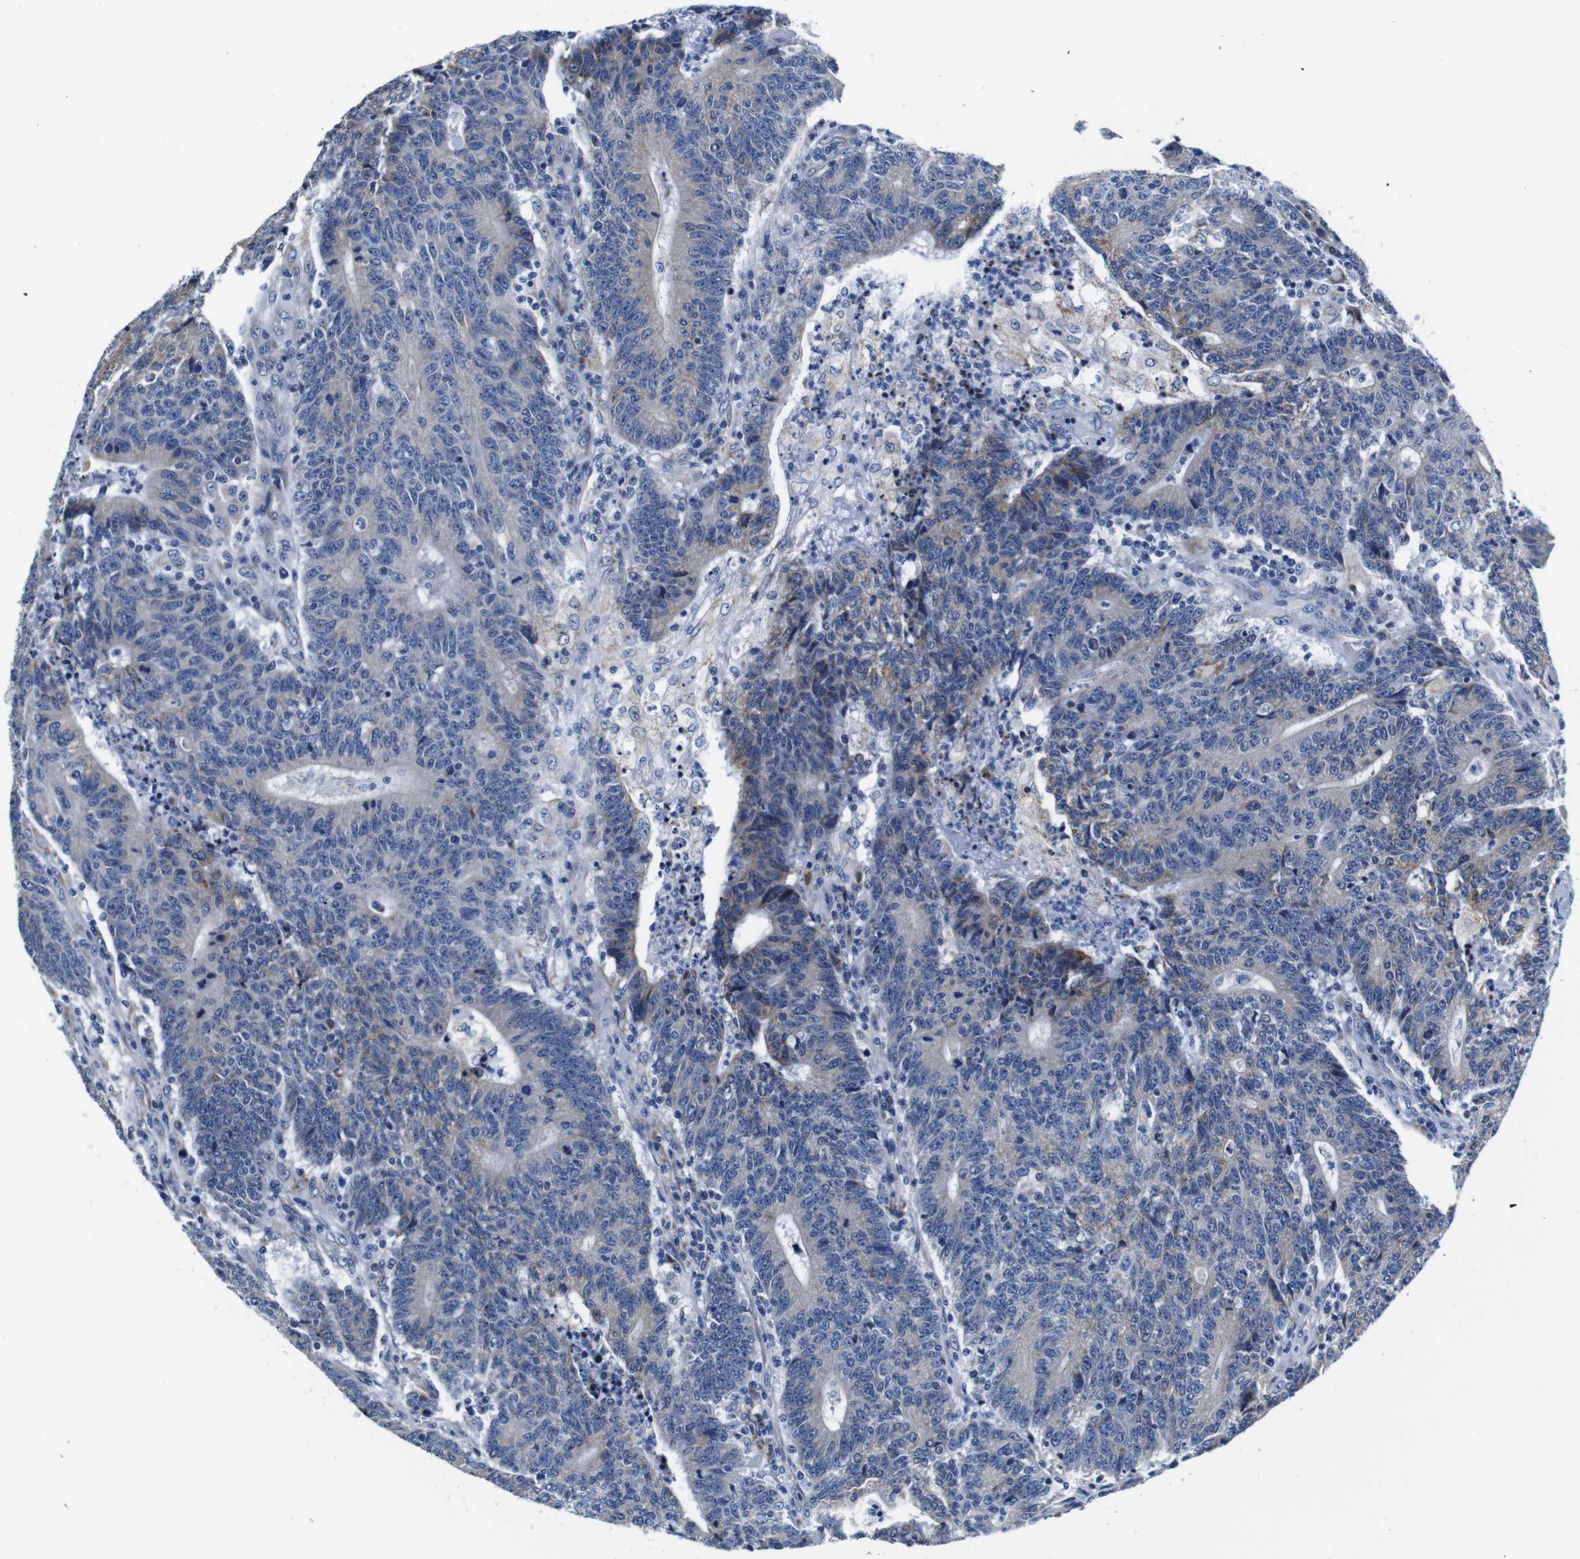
{"staining": {"intensity": "moderate", "quantity": "<25%", "location": "cytoplasmic/membranous"}, "tissue": "colorectal cancer", "cell_type": "Tumor cells", "image_type": "cancer", "snomed": [{"axis": "morphology", "description": "Normal tissue, NOS"}, {"axis": "morphology", "description": "Adenocarcinoma, NOS"}, {"axis": "topography", "description": "Colon"}], "caption": "There is low levels of moderate cytoplasmic/membranous expression in tumor cells of colorectal adenocarcinoma, as demonstrated by immunohistochemical staining (brown color).", "gene": "SNX19", "patient": {"sex": "female", "age": 75}}